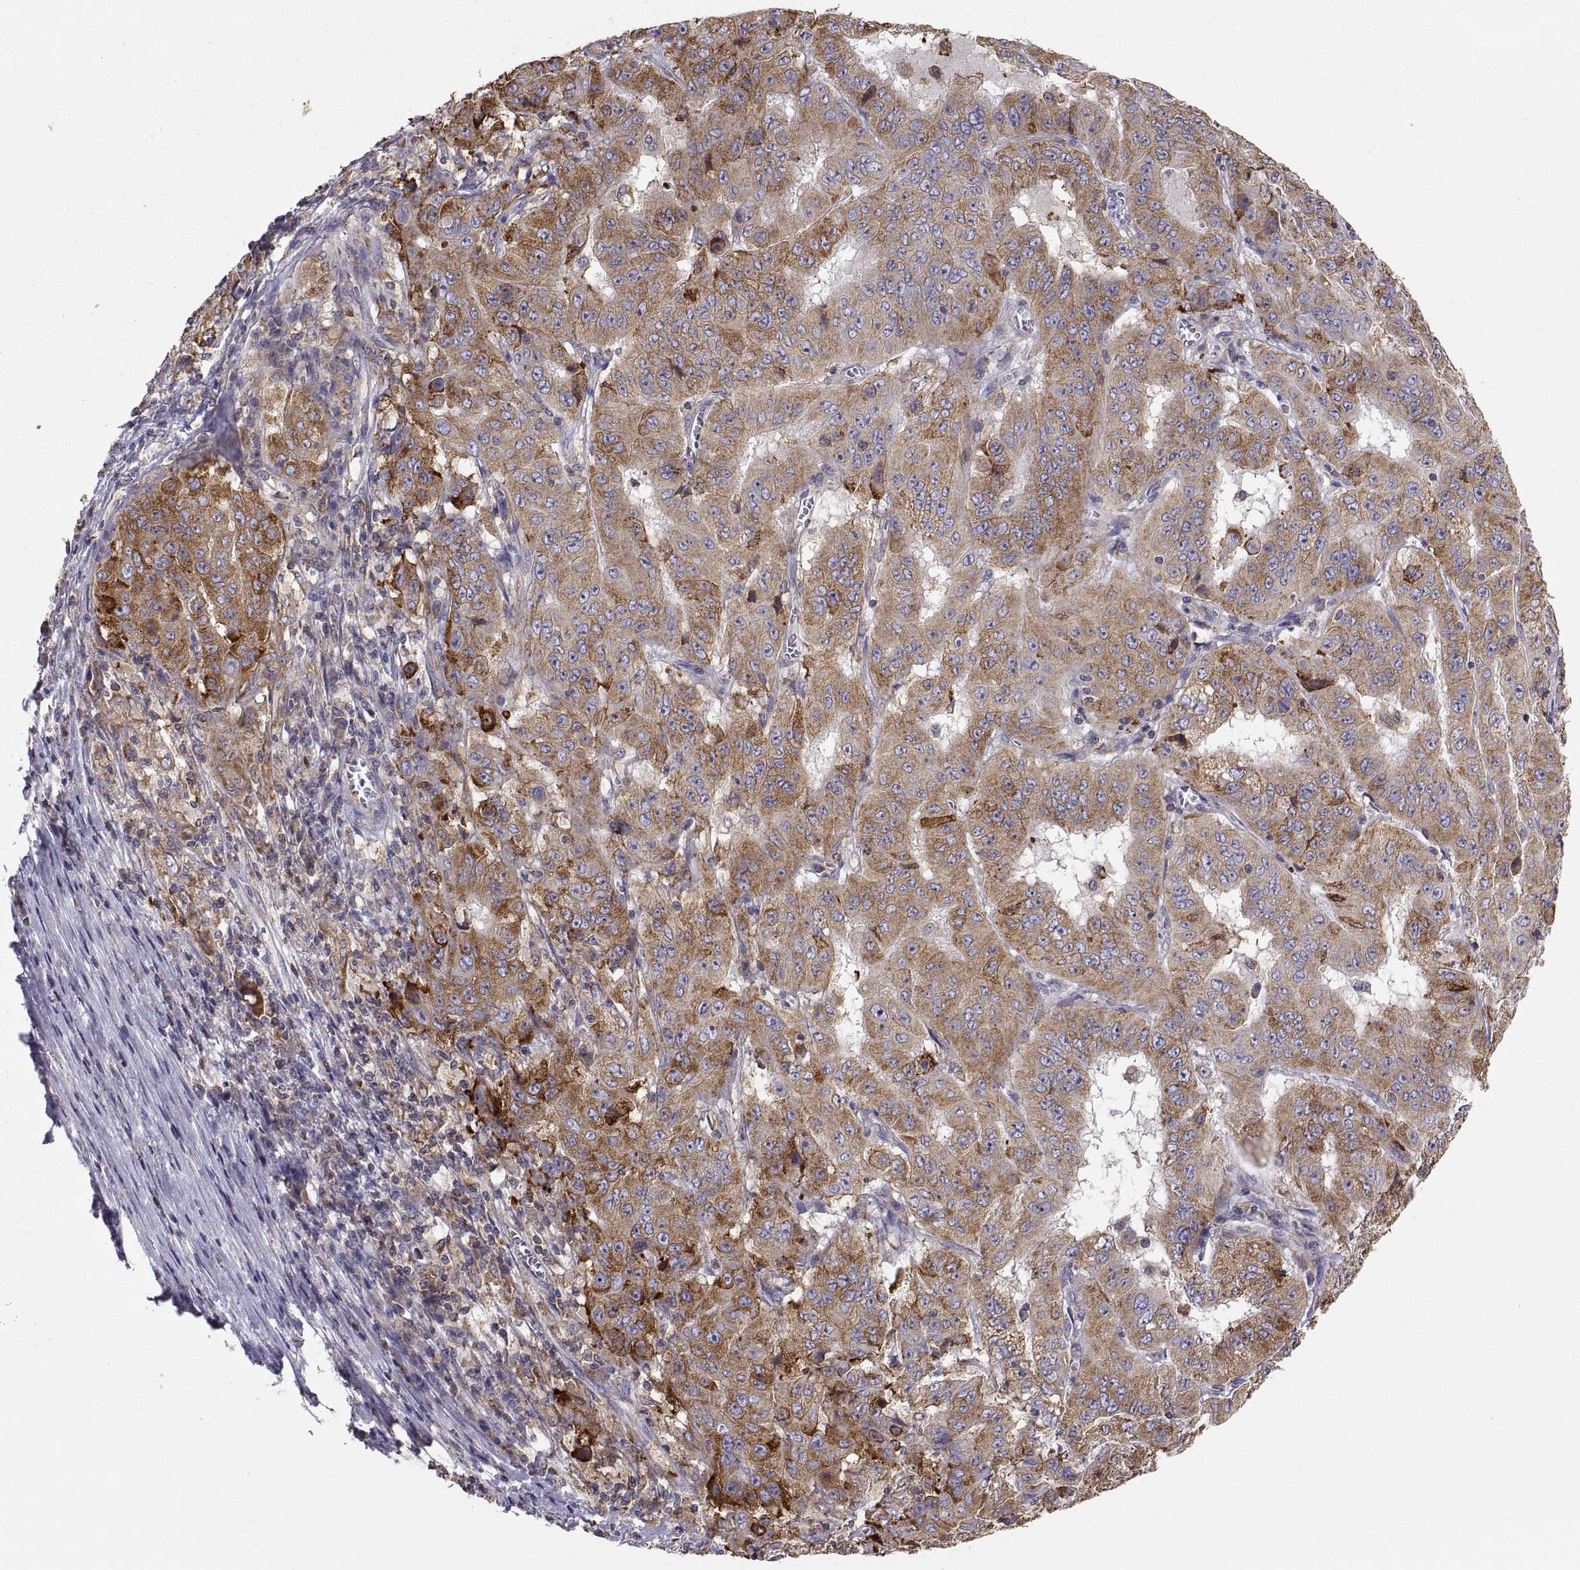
{"staining": {"intensity": "moderate", "quantity": ">75%", "location": "cytoplasmic/membranous"}, "tissue": "pancreatic cancer", "cell_type": "Tumor cells", "image_type": "cancer", "snomed": [{"axis": "morphology", "description": "Adenocarcinoma, NOS"}, {"axis": "topography", "description": "Pancreas"}], "caption": "The image displays immunohistochemical staining of pancreatic adenocarcinoma. There is moderate cytoplasmic/membranous expression is appreciated in about >75% of tumor cells.", "gene": "ERO1A", "patient": {"sex": "male", "age": 63}}